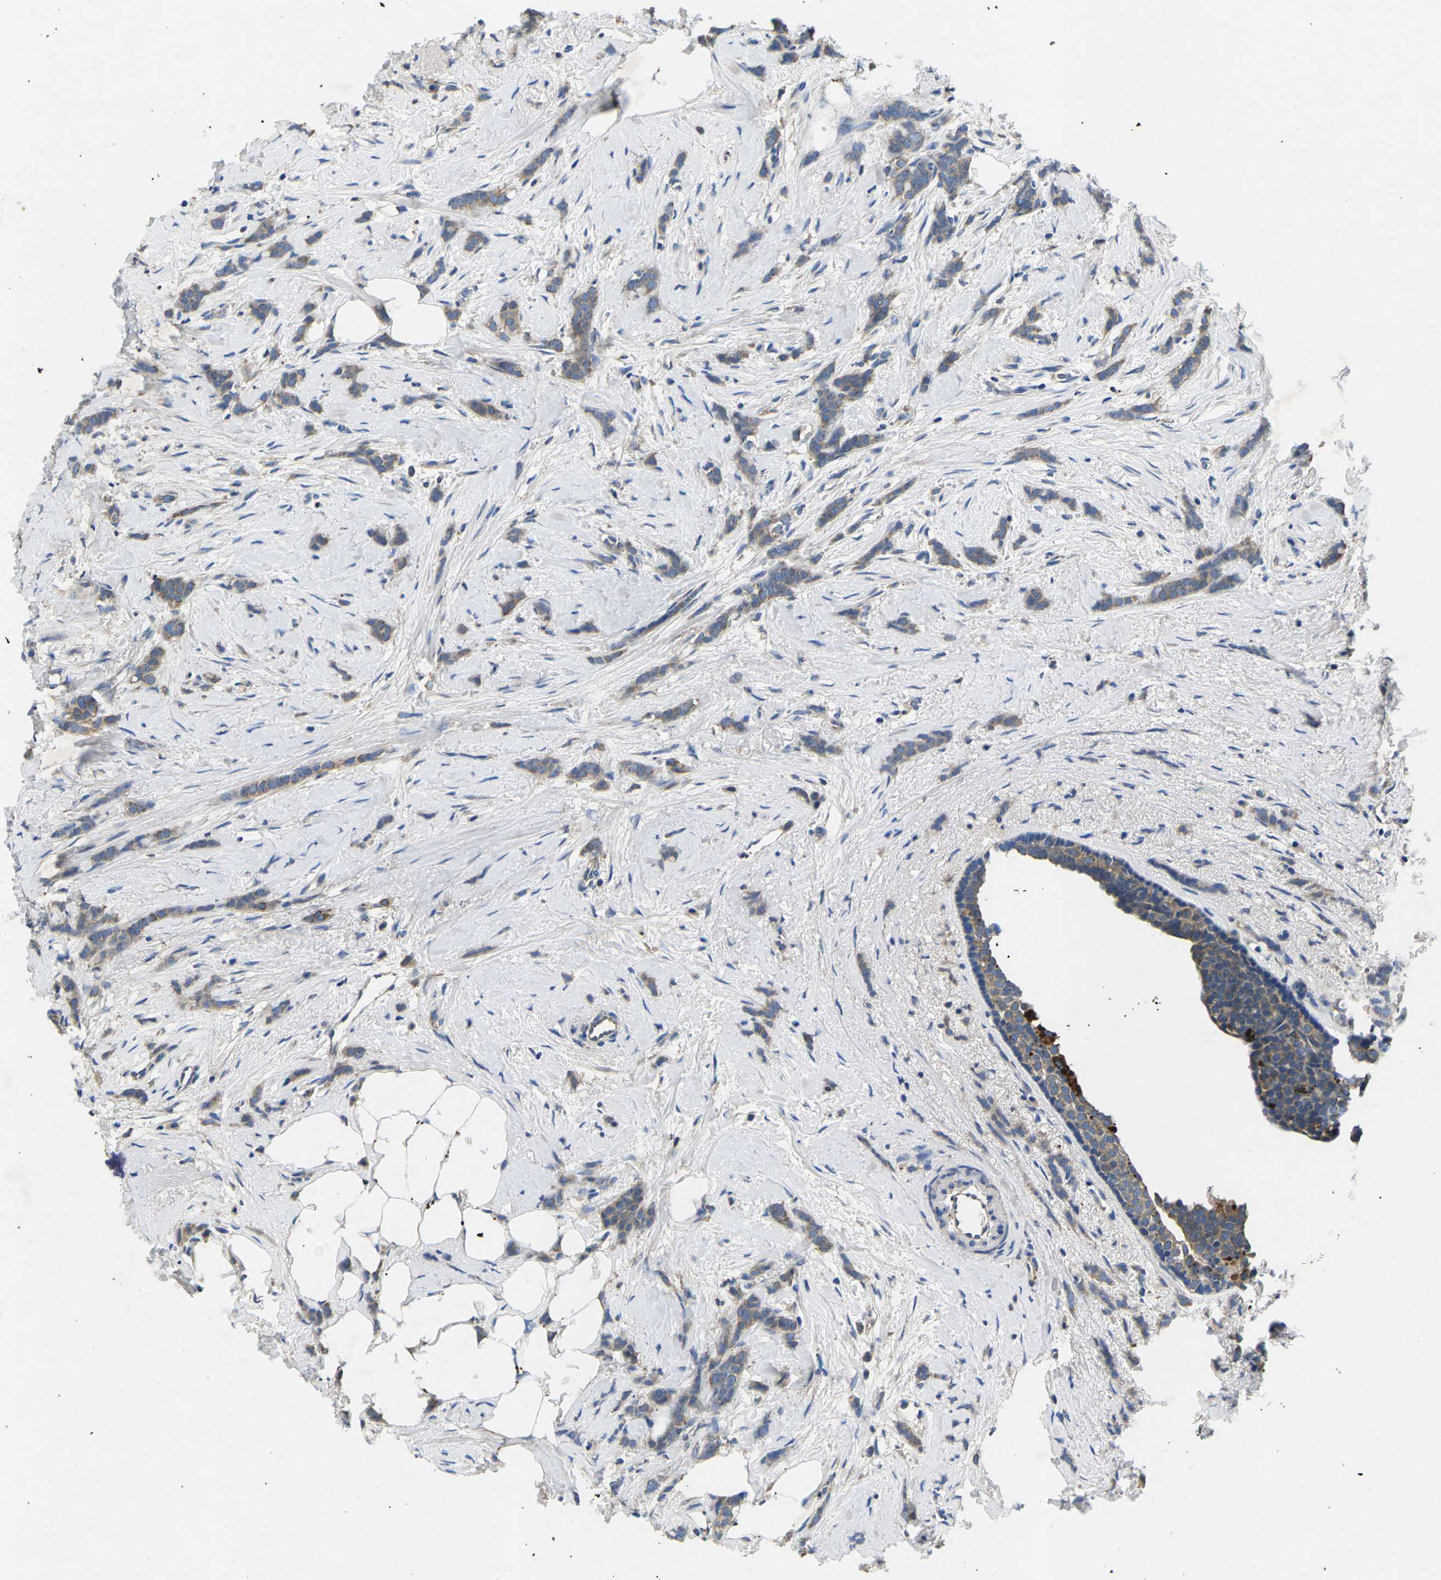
{"staining": {"intensity": "weak", "quantity": ">75%", "location": "cytoplasmic/membranous"}, "tissue": "breast cancer", "cell_type": "Tumor cells", "image_type": "cancer", "snomed": [{"axis": "morphology", "description": "Lobular carcinoma, in situ"}, {"axis": "morphology", "description": "Lobular carcinoma"}, {"axis": "topography", "description": "Breast"}], "caption": "Breast cancer tissue reveals weak cytoplasmic/membranous expression in about >75% of tumor cells, visualized by immunohistochemistry.", "gene": "PDCD6IP", "patient": {"sex": "female", "age": 41}}